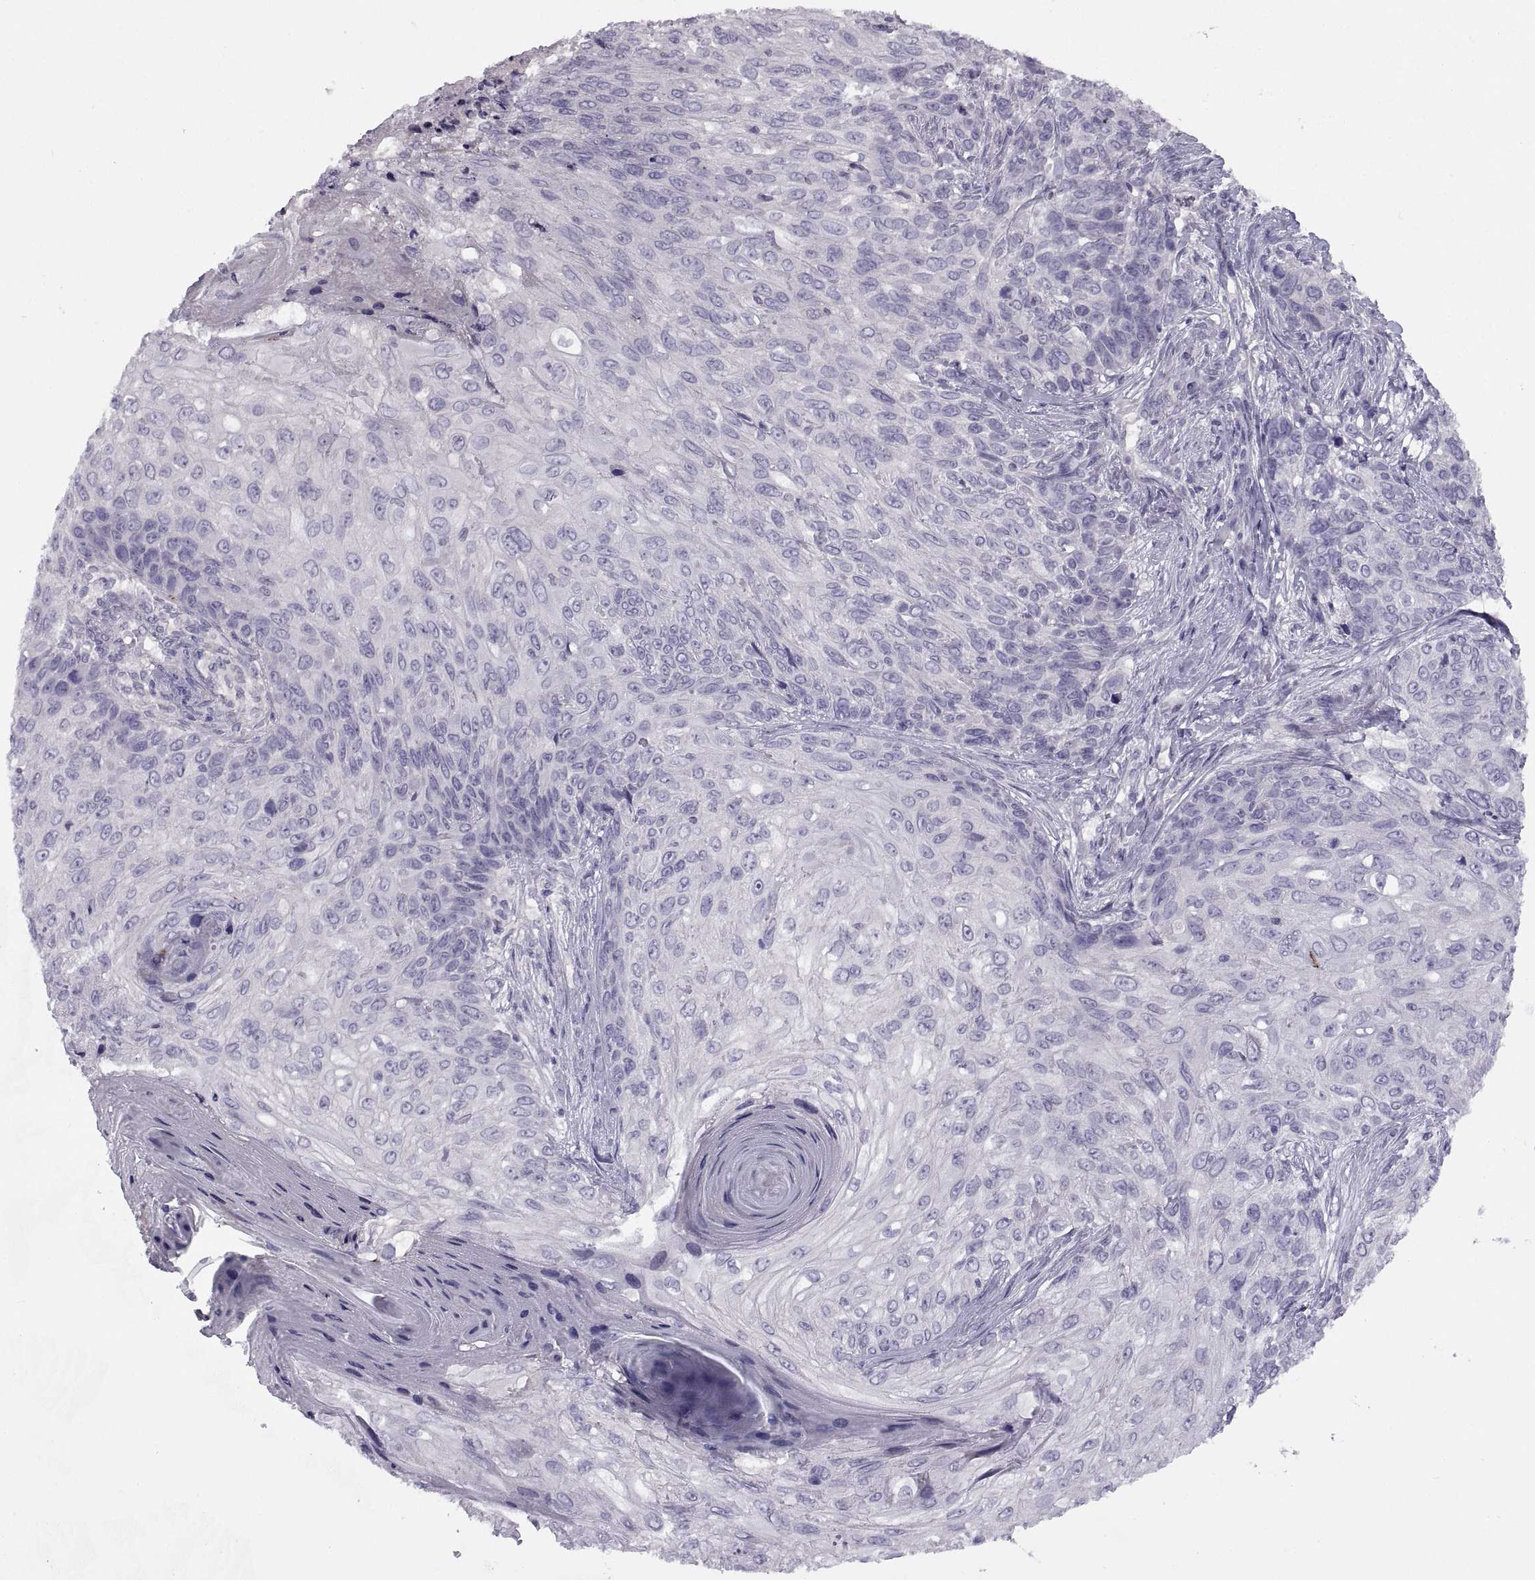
{"staining": {"intensity": "negative", "quantity": "none", "location": "none"}, "tissue": "skin cancer", "cell_type": "Tumor cells", "image_type": "cancer", "snomed": [{"axis": "morphology", "description": "Squamous cell carcinoma, NOS"}, {"axis": "topography", "description": "Skin"}], "caption": "DAB (3,3'-diaminobenzidine) immunohistochemical staining of skin cancer demonstrates no significant staining in tumor cells.", "gene": "BSPH1", "patient": {"sex": "male", "age": 92}}